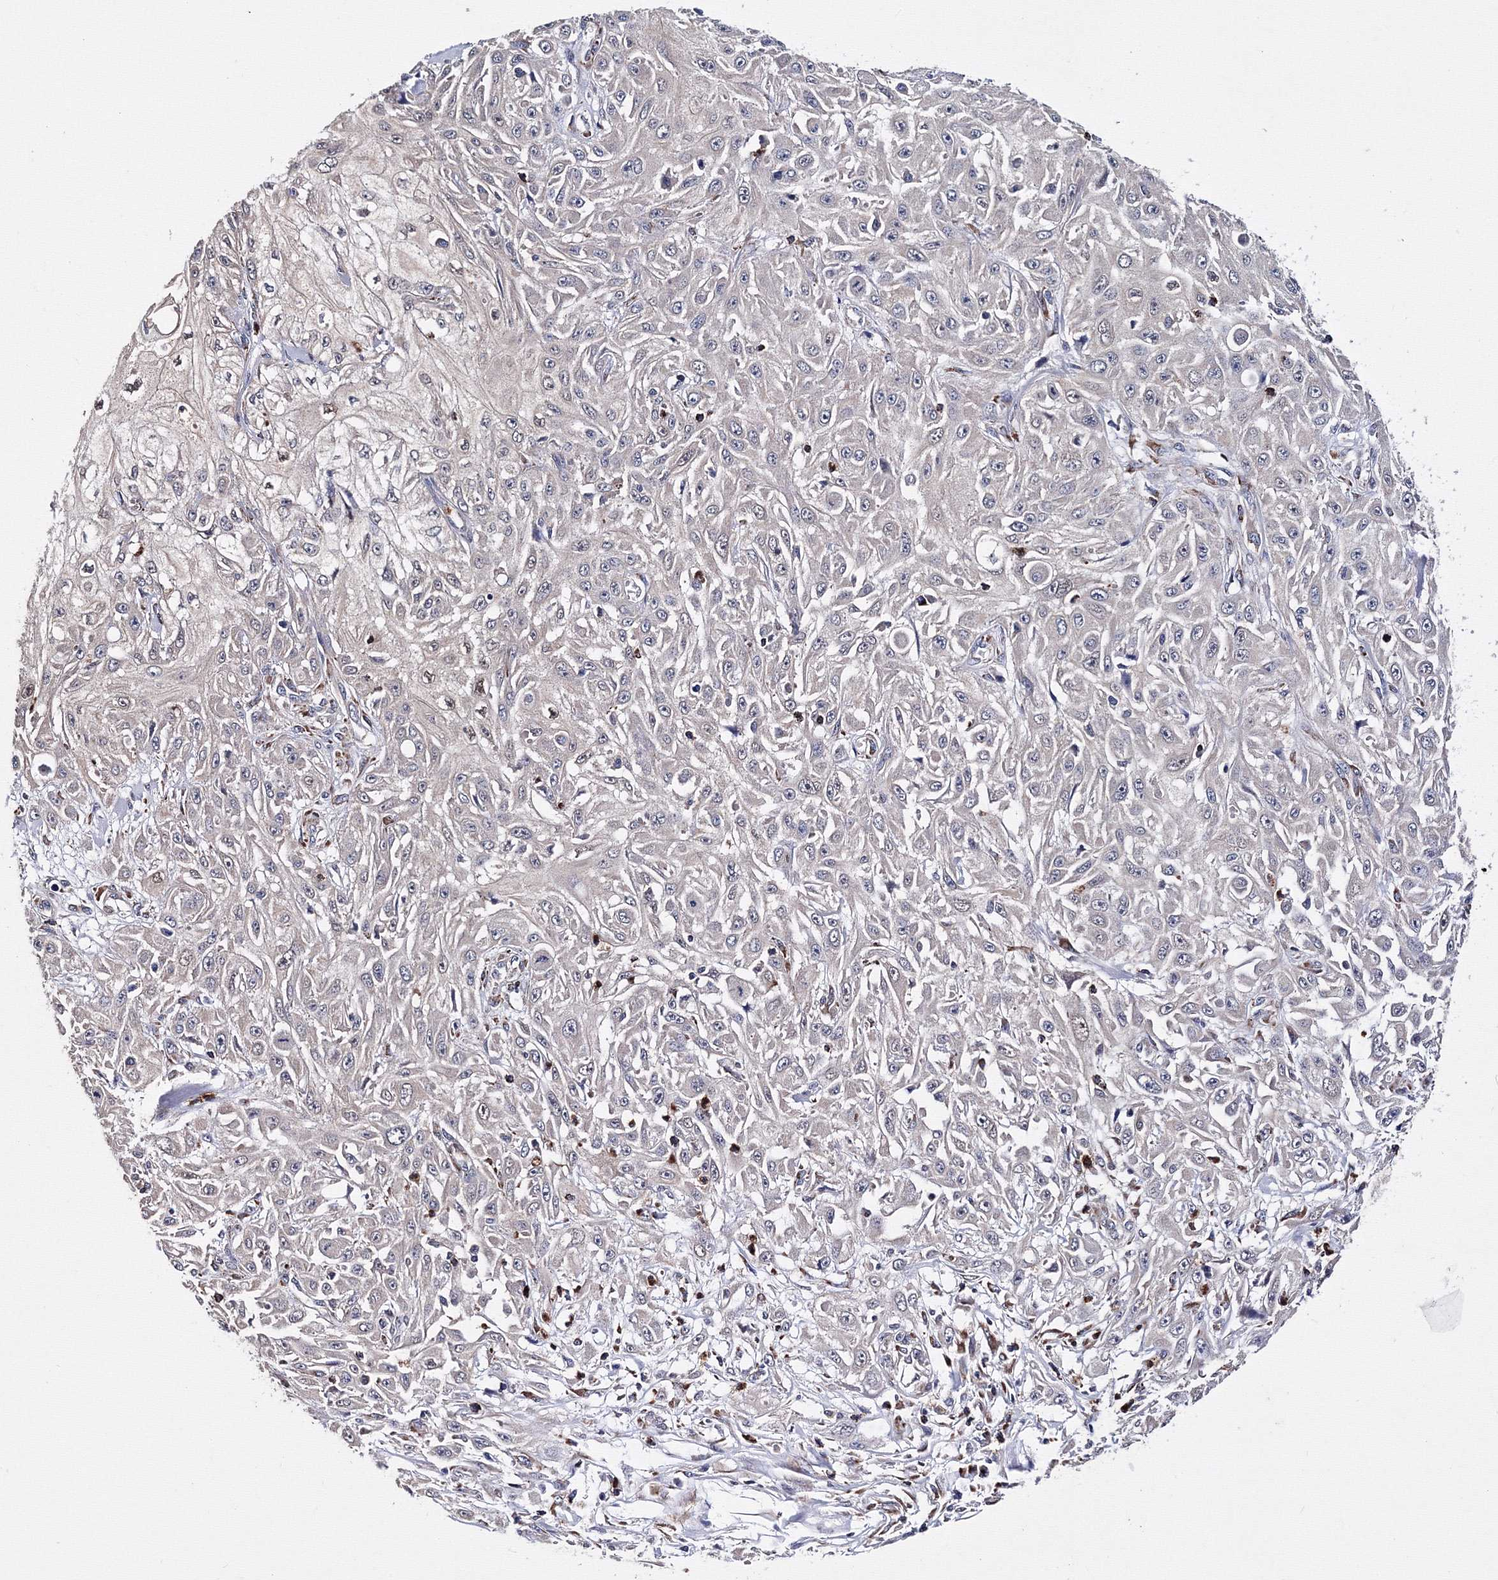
{"staining": {"intensity": "negative", "quantity": "none", "location": "none"}, "tissue": "skin cancer", "cell_type": "Tumor cells", "image_type": "cancer", "snomed": [{"axis": "morphology", "description": "Squamous cell carcinoma, NOS"}, {"axis": "morphology", "description": "Squamous cell carcinoma, metastatic, NOS"}, {"axis": "topography", "description": "Skin"}, {"axis": "topography", "description": "Lymph node"}], "caption": "Tumor cells show no significant staining in skin cancer (squamous cell carcinoma).", "gene": "PHYKPL", "patient": {"sex": "male", "age": 75}}